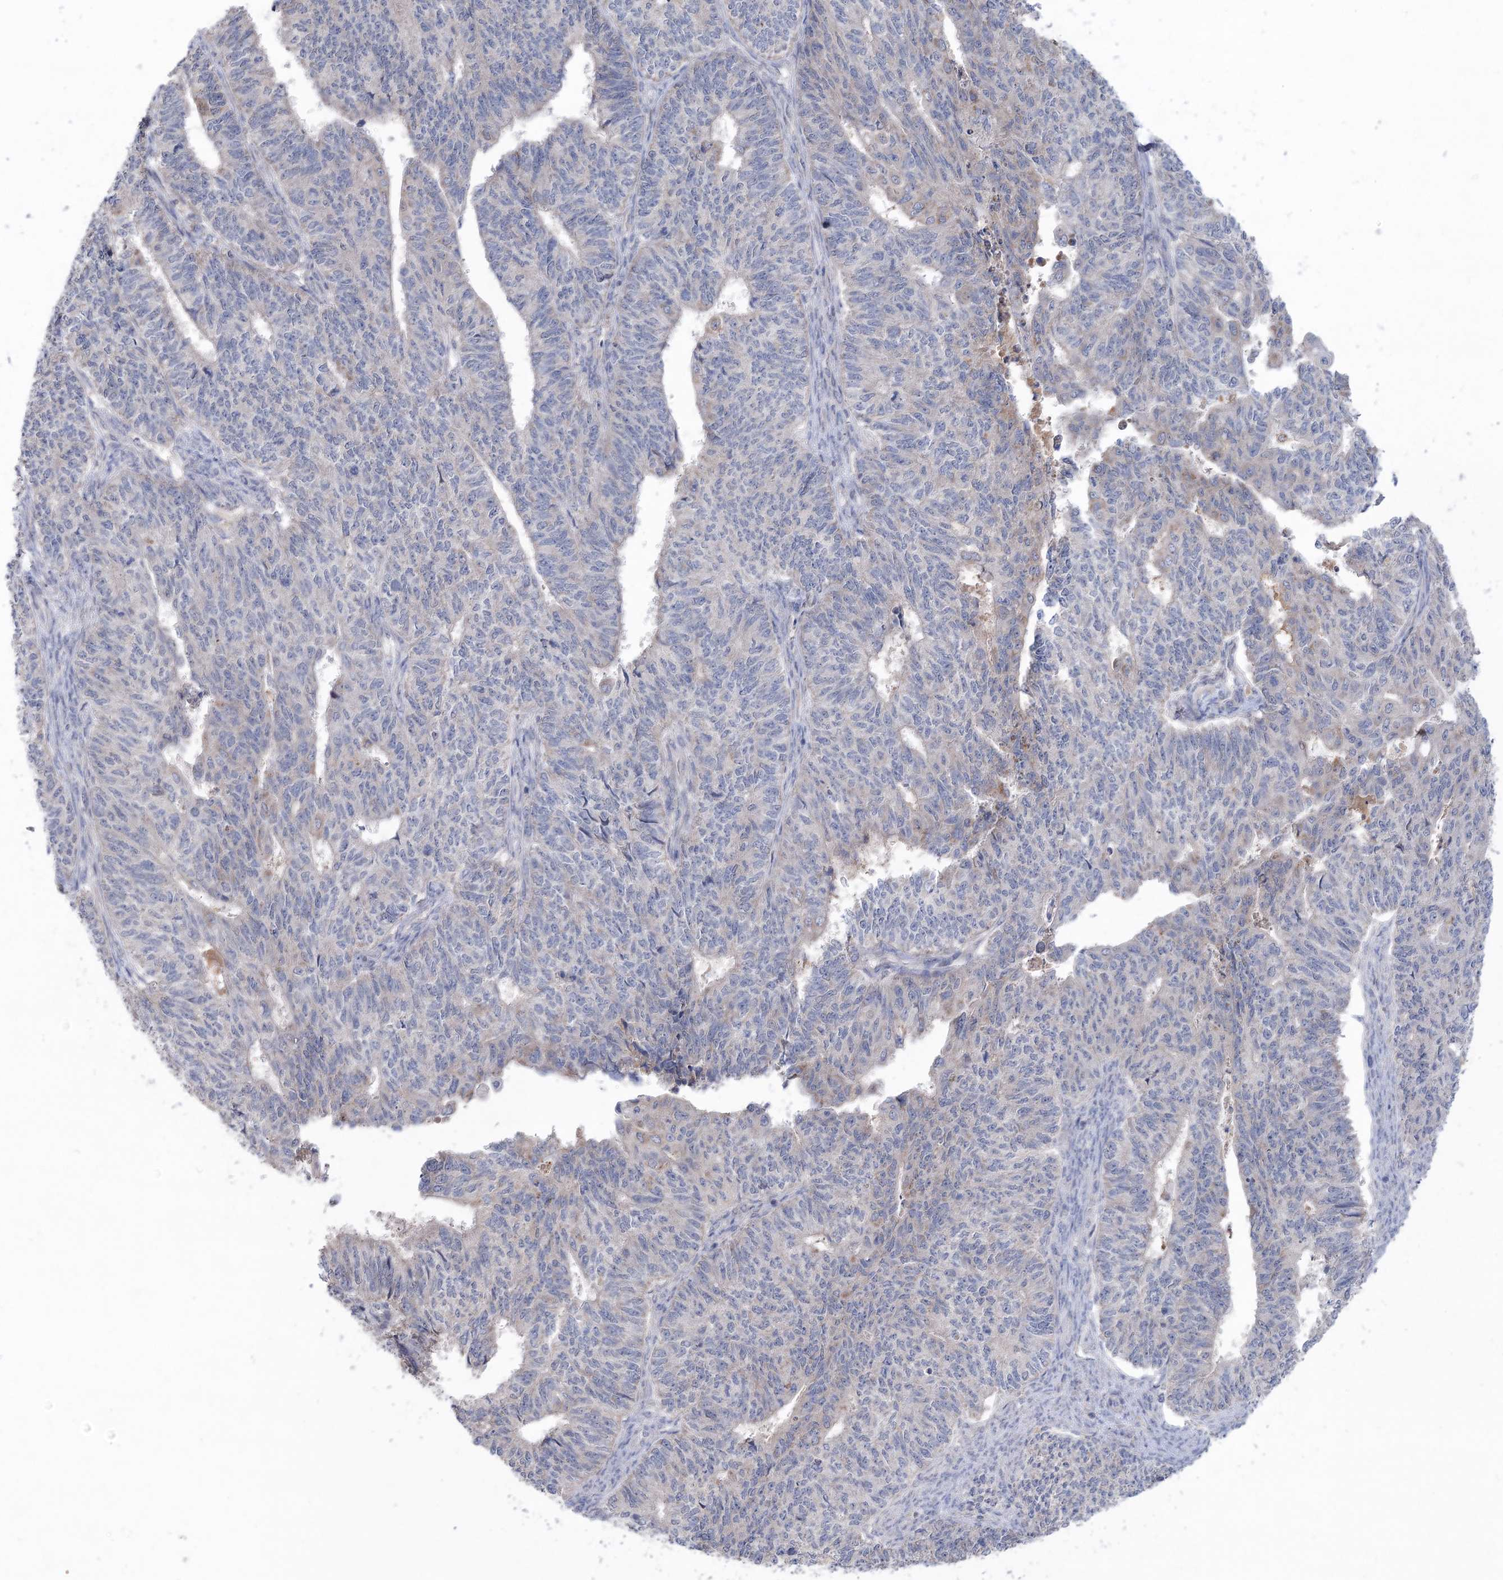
{"staining": {"intensity": "negative", "quantity": "none", "location": "none"}, "tissue": "endometrial cancer", "cell_type": "Tumor cells", "image_type": "cancer", "snomed": [{"axis": "morphology", "description": "Adenocarcinoma, NOS"}, {"axis": "topography", "description": "Endometrium"}], "caption": "Tumor cells are negative for brown protein staining in endometrial adenocarcinoma. (Brightfield microscopy of DAB (3,3'-diaminobenzidine) immunohistochemistry at high magnification).", "gene": "MTCH2", "patient": {"sex": "female", "age": 32}}